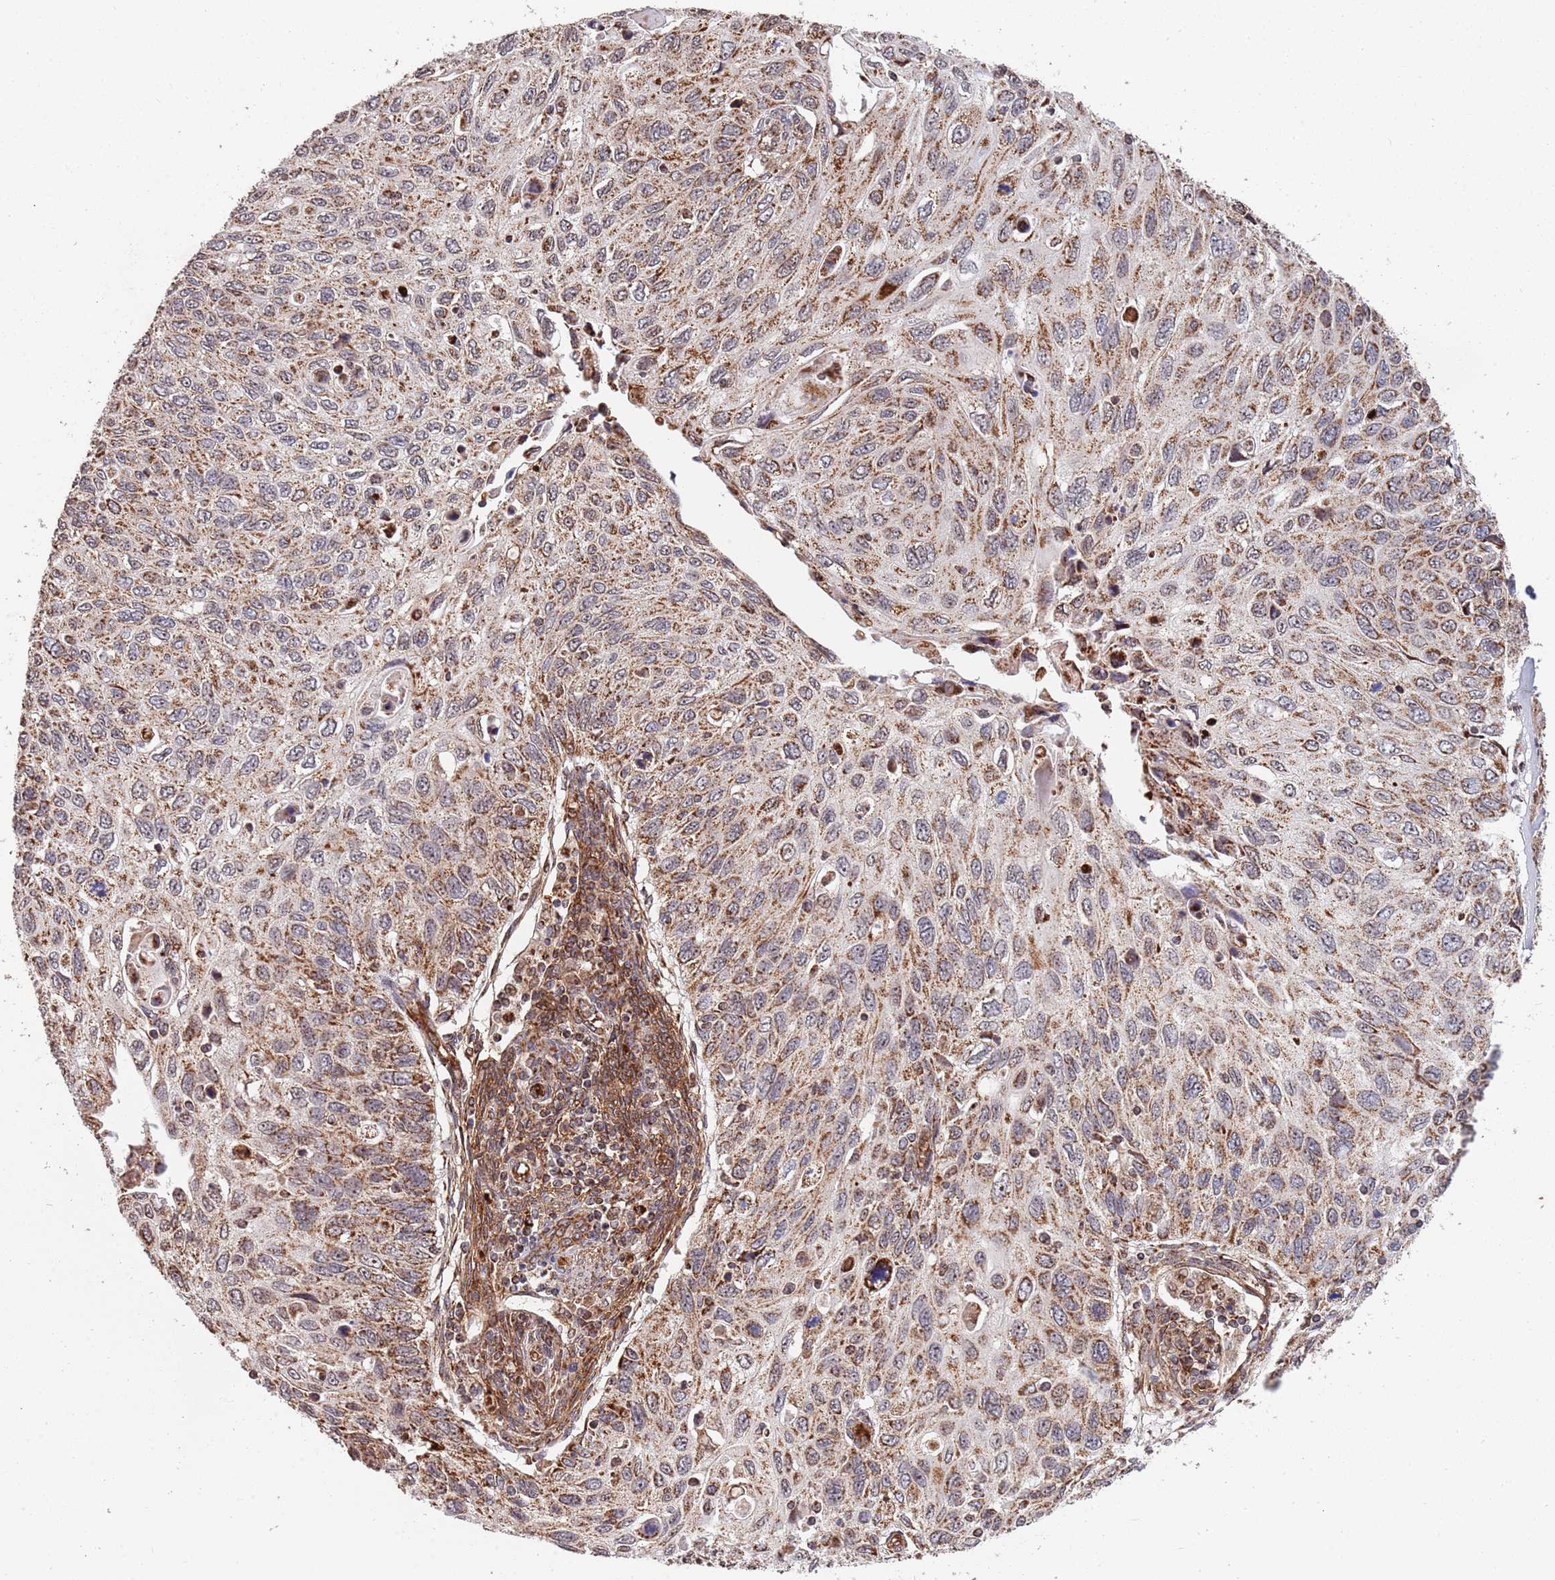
{"staining": {"intensity": "moderate", "quantity": ">75%", "location": "cytoplasmic/membranous"}, "tissue": "cervical cancer", "cell_type": "Tumor cells", "image_type": "cancer", "snomed": [{"axis": "morphology", "description": "Squamous cell carcinoma, NOS"}, {"axis": "topography", "description": "Cervix"}], "caption": "A micrograph of human squamous cell carcinoma (cervical) stained for a protein reveals moderate cytoplasmic/membranous brown staining in tumor cells.", "gene": "DCHS1", "patient": {"sex": "female", "age": 70}}